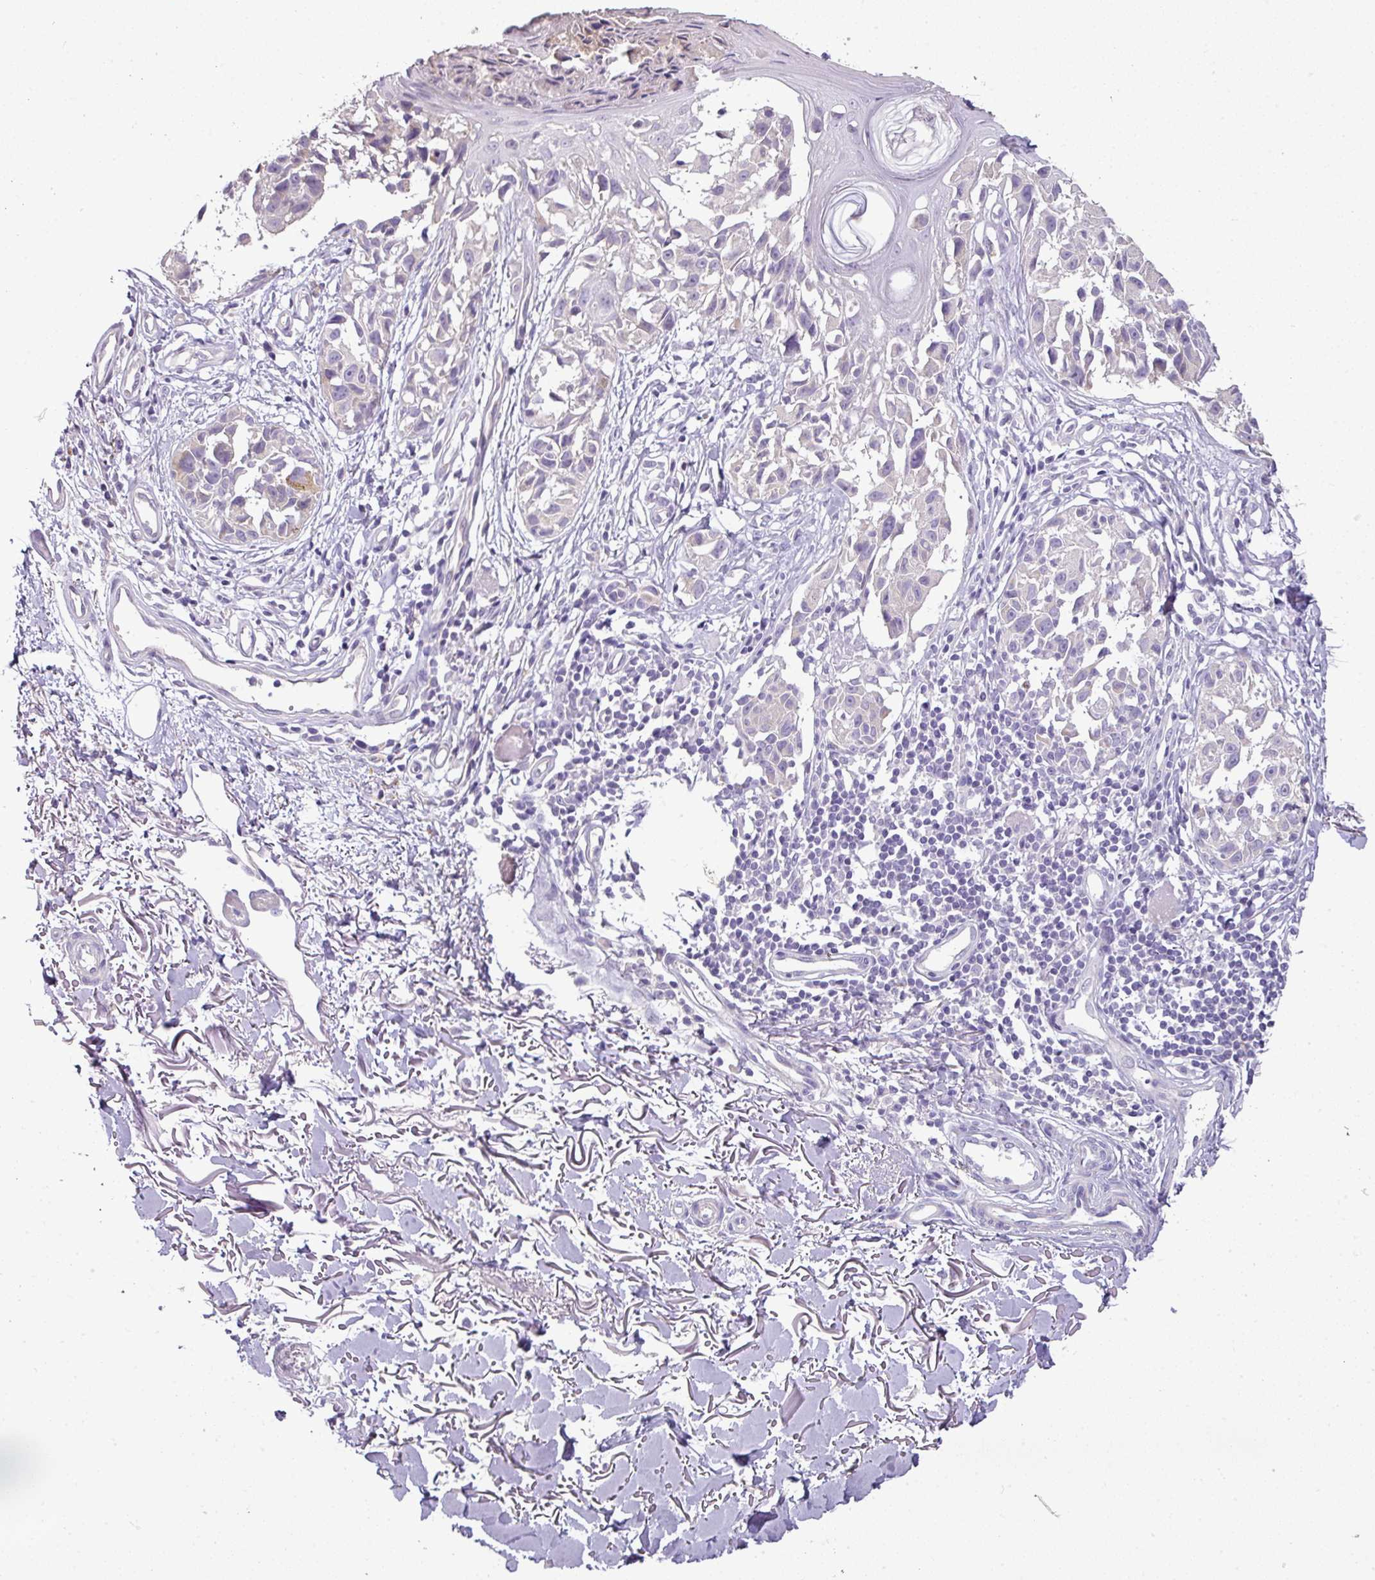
{"staining": {"intensity": "negative", "quantity": "none", "location": "none"}, "tissue": "melanoma", "cell_type": "Tumor cells", "image_type": "cancer", "snomed": [{"axis": "morphology", "description": "Malignant melanoma, NOS"}, {"axis": "topography", "description": "Skin"}], "caption": "Immunohistochemical staining of human melanoma exhibits no significant expression in tumor cells. (Brightfield microscopy of DAB immunohistochemistry (IHC) at high magnification).", "gene": "BRINP2", "patient": {"sex": "male", "age": 73}}